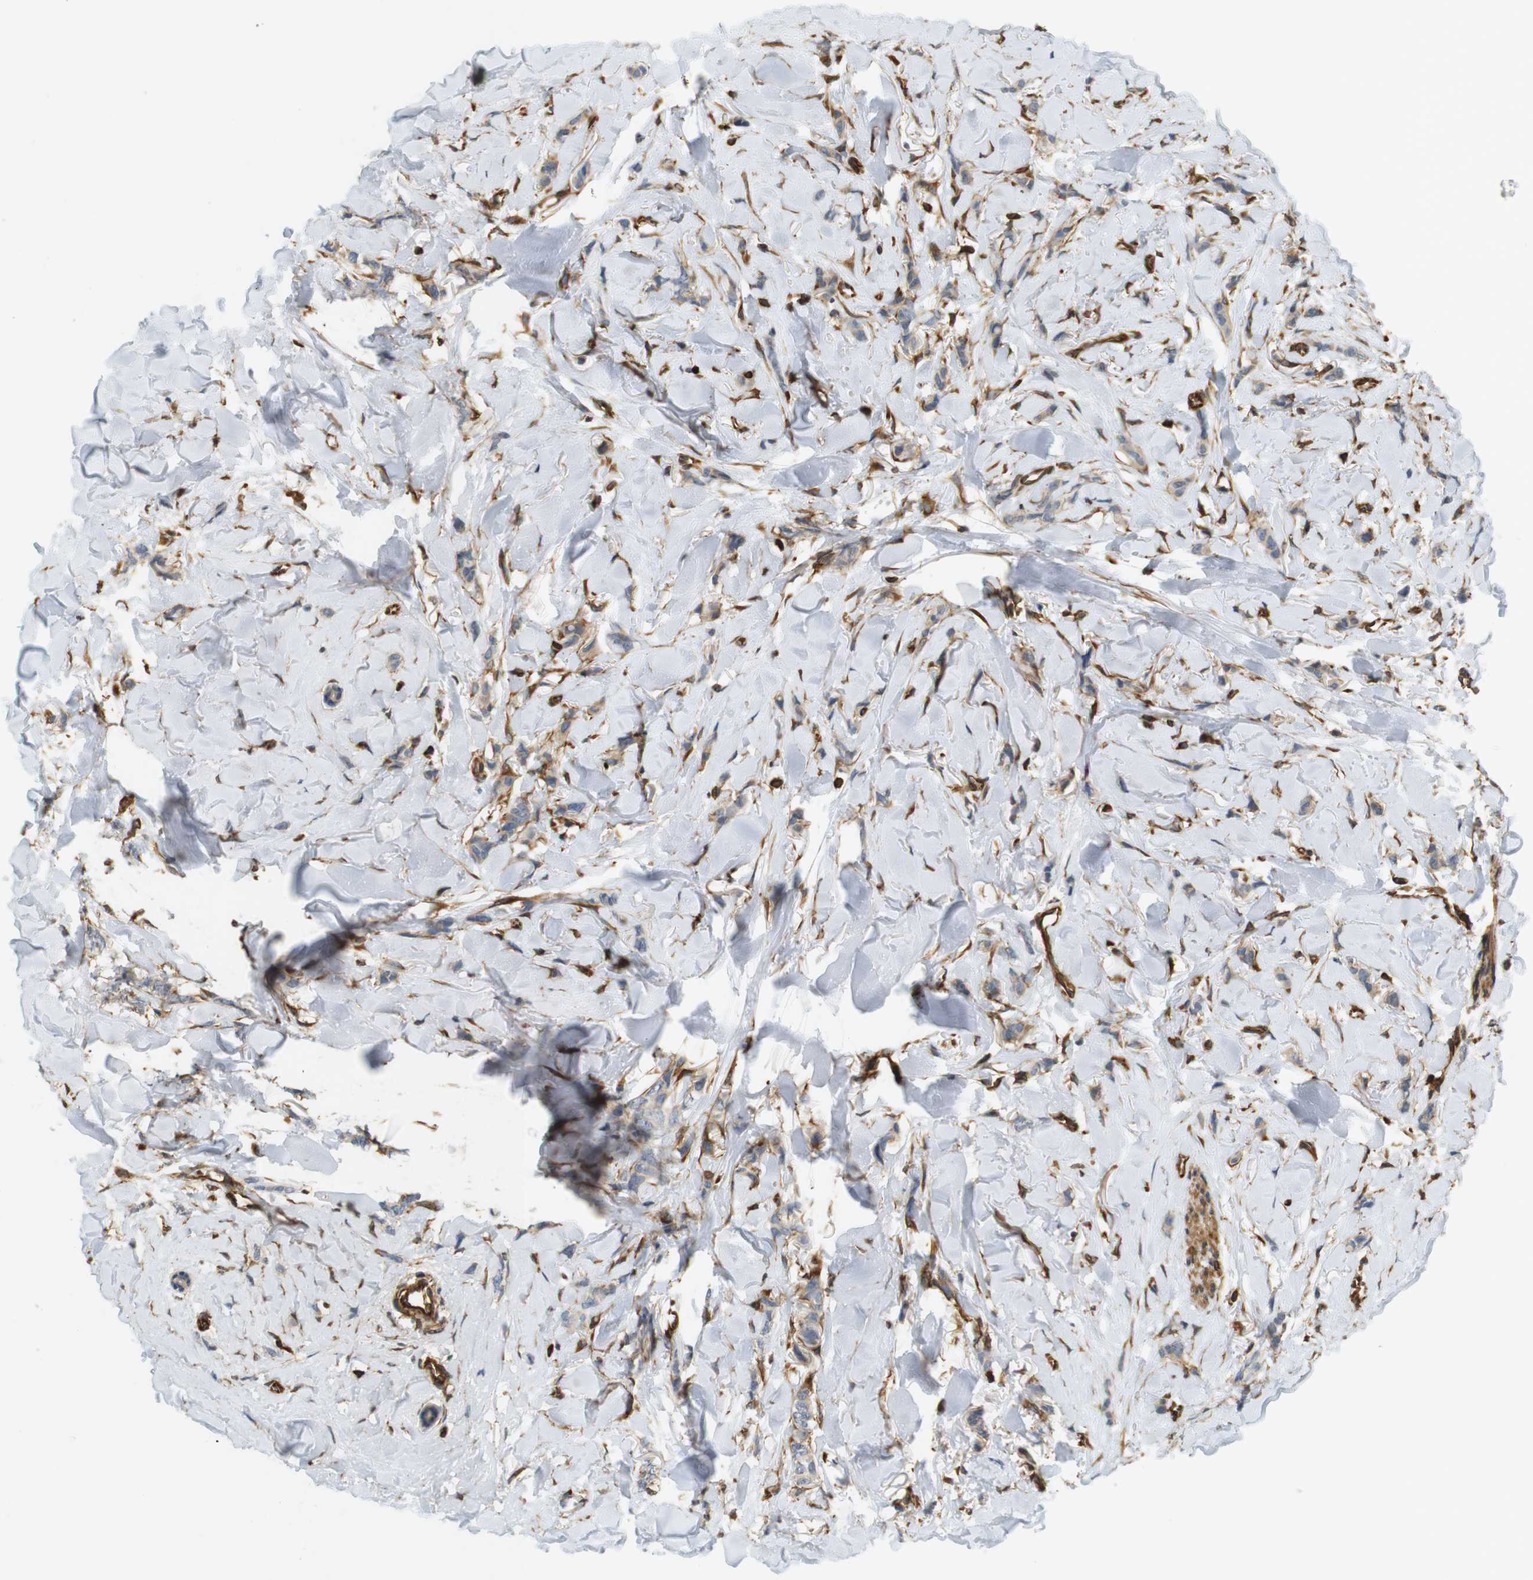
{"staining": {"intensity": "negative", "quantity": "none", "location": "none"}, "tissue": "breast cancer", "cell_type": "Tumor cells", "image_type": "cancer", "snomed": [{"axis": "morphology", "description": "Lobular carcinoma"}, {"axis": "topography", "description": "Skin"}, {"axis": "topography", "description": "Breast"}], "caption": "Micrograph shows no protein staining in tumor cells of breast cancer tissue. (DAB (3,3'-diaminobenzidine) immunohistochemistry, high magnification).", "gene": "CYTH3", "patient": {"sex": "female", "age": 46}}